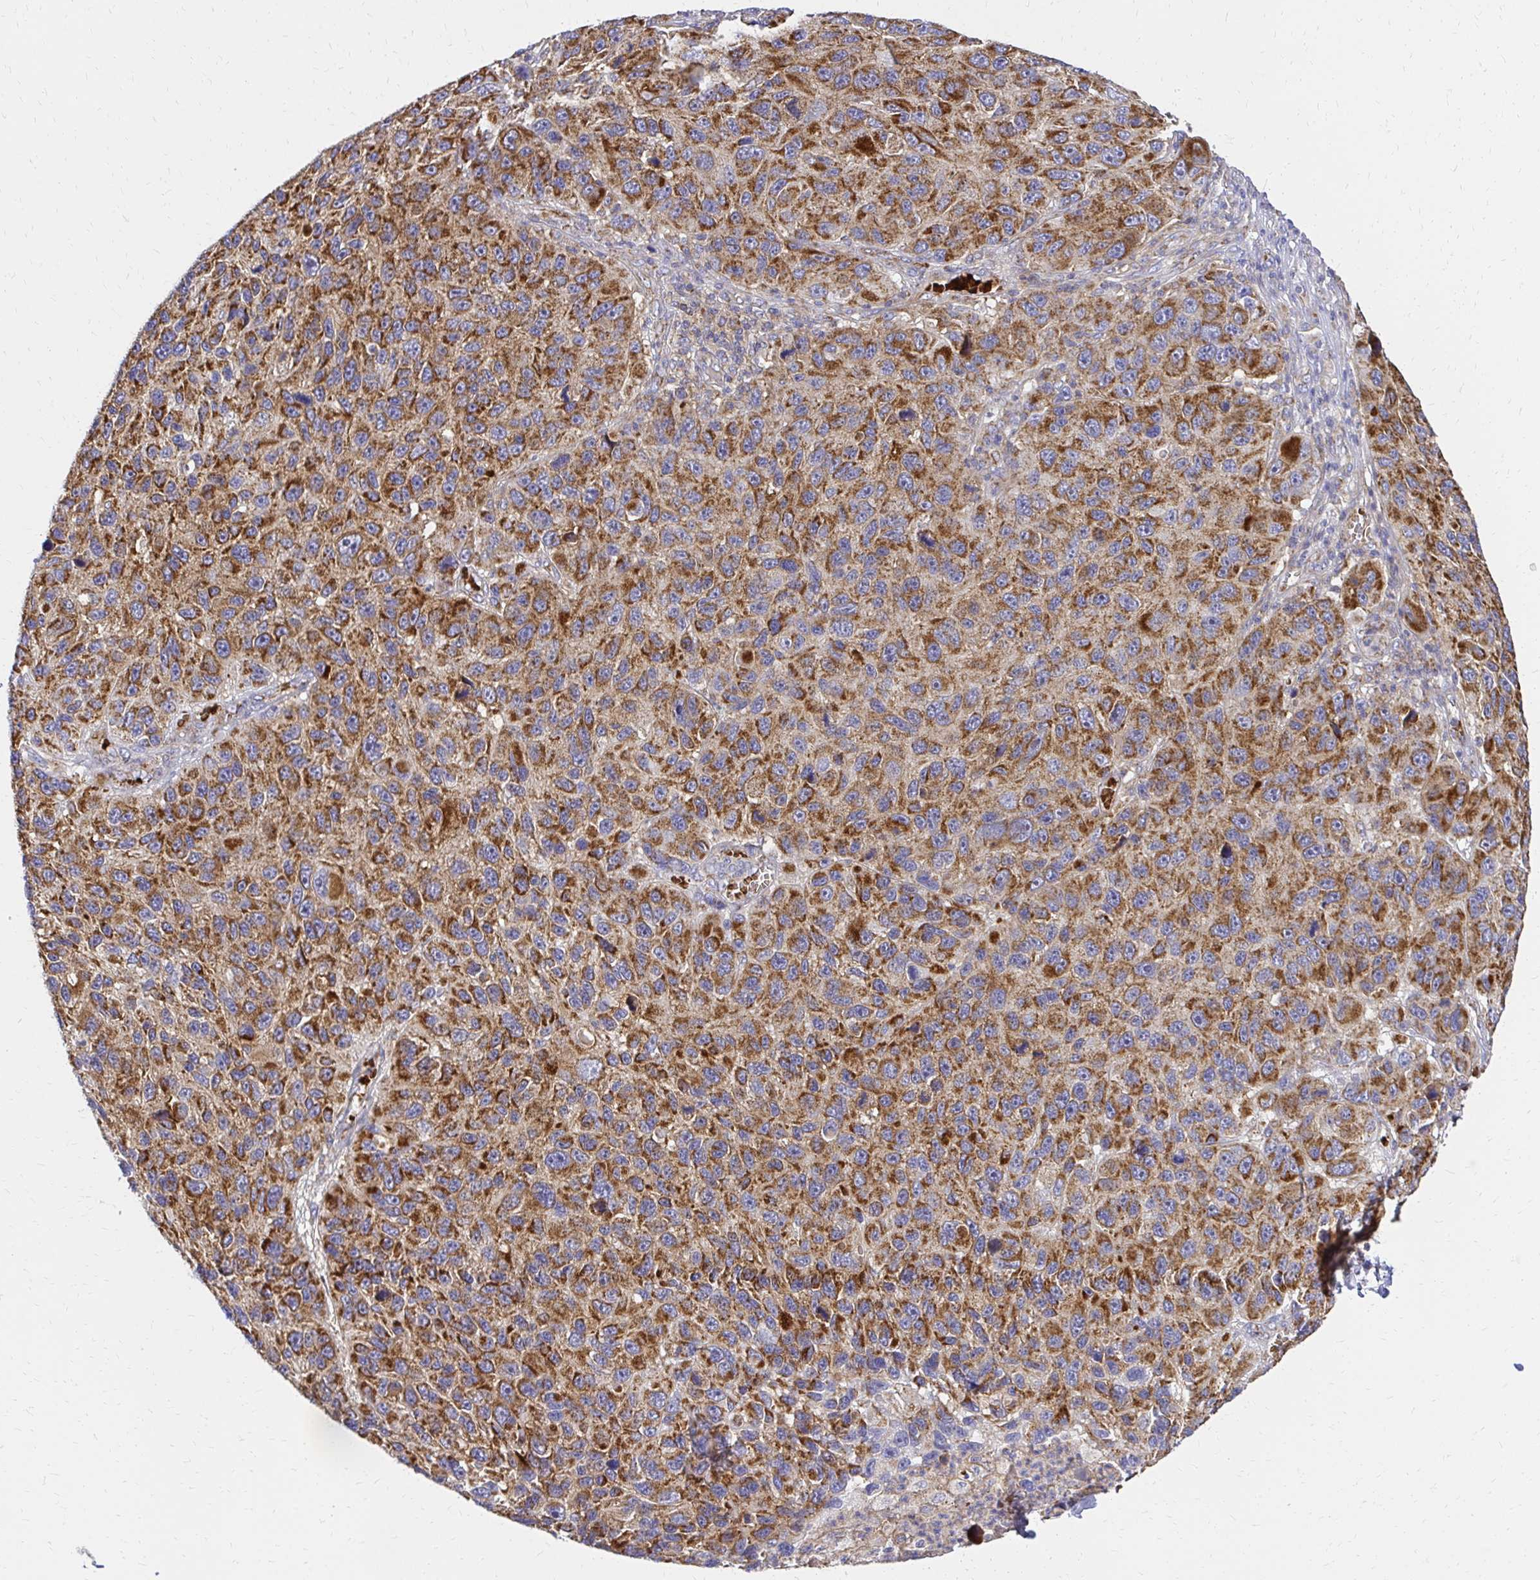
{"staining": {"intensity": "moderate", "quantity": ">75%", "location": "cytoplasmic/membranous"}, "tissue": "melanoma", "cell_type": "Tumor cells", "image_type": "cancer", "snomed": [{"axis": "morphology", "description": "Malignant melanoma, NOS"}, {"axis": "topography", "description": "Skin"}], "caption": "Immunohistochemical staining of melanoma exhibits medium levels of moderate cytoplasmic/membranous protein positivity in approximately >75% of tumor cells.", "gene": "MRPL13", "patient": {"sex": "male", "age": 53}}